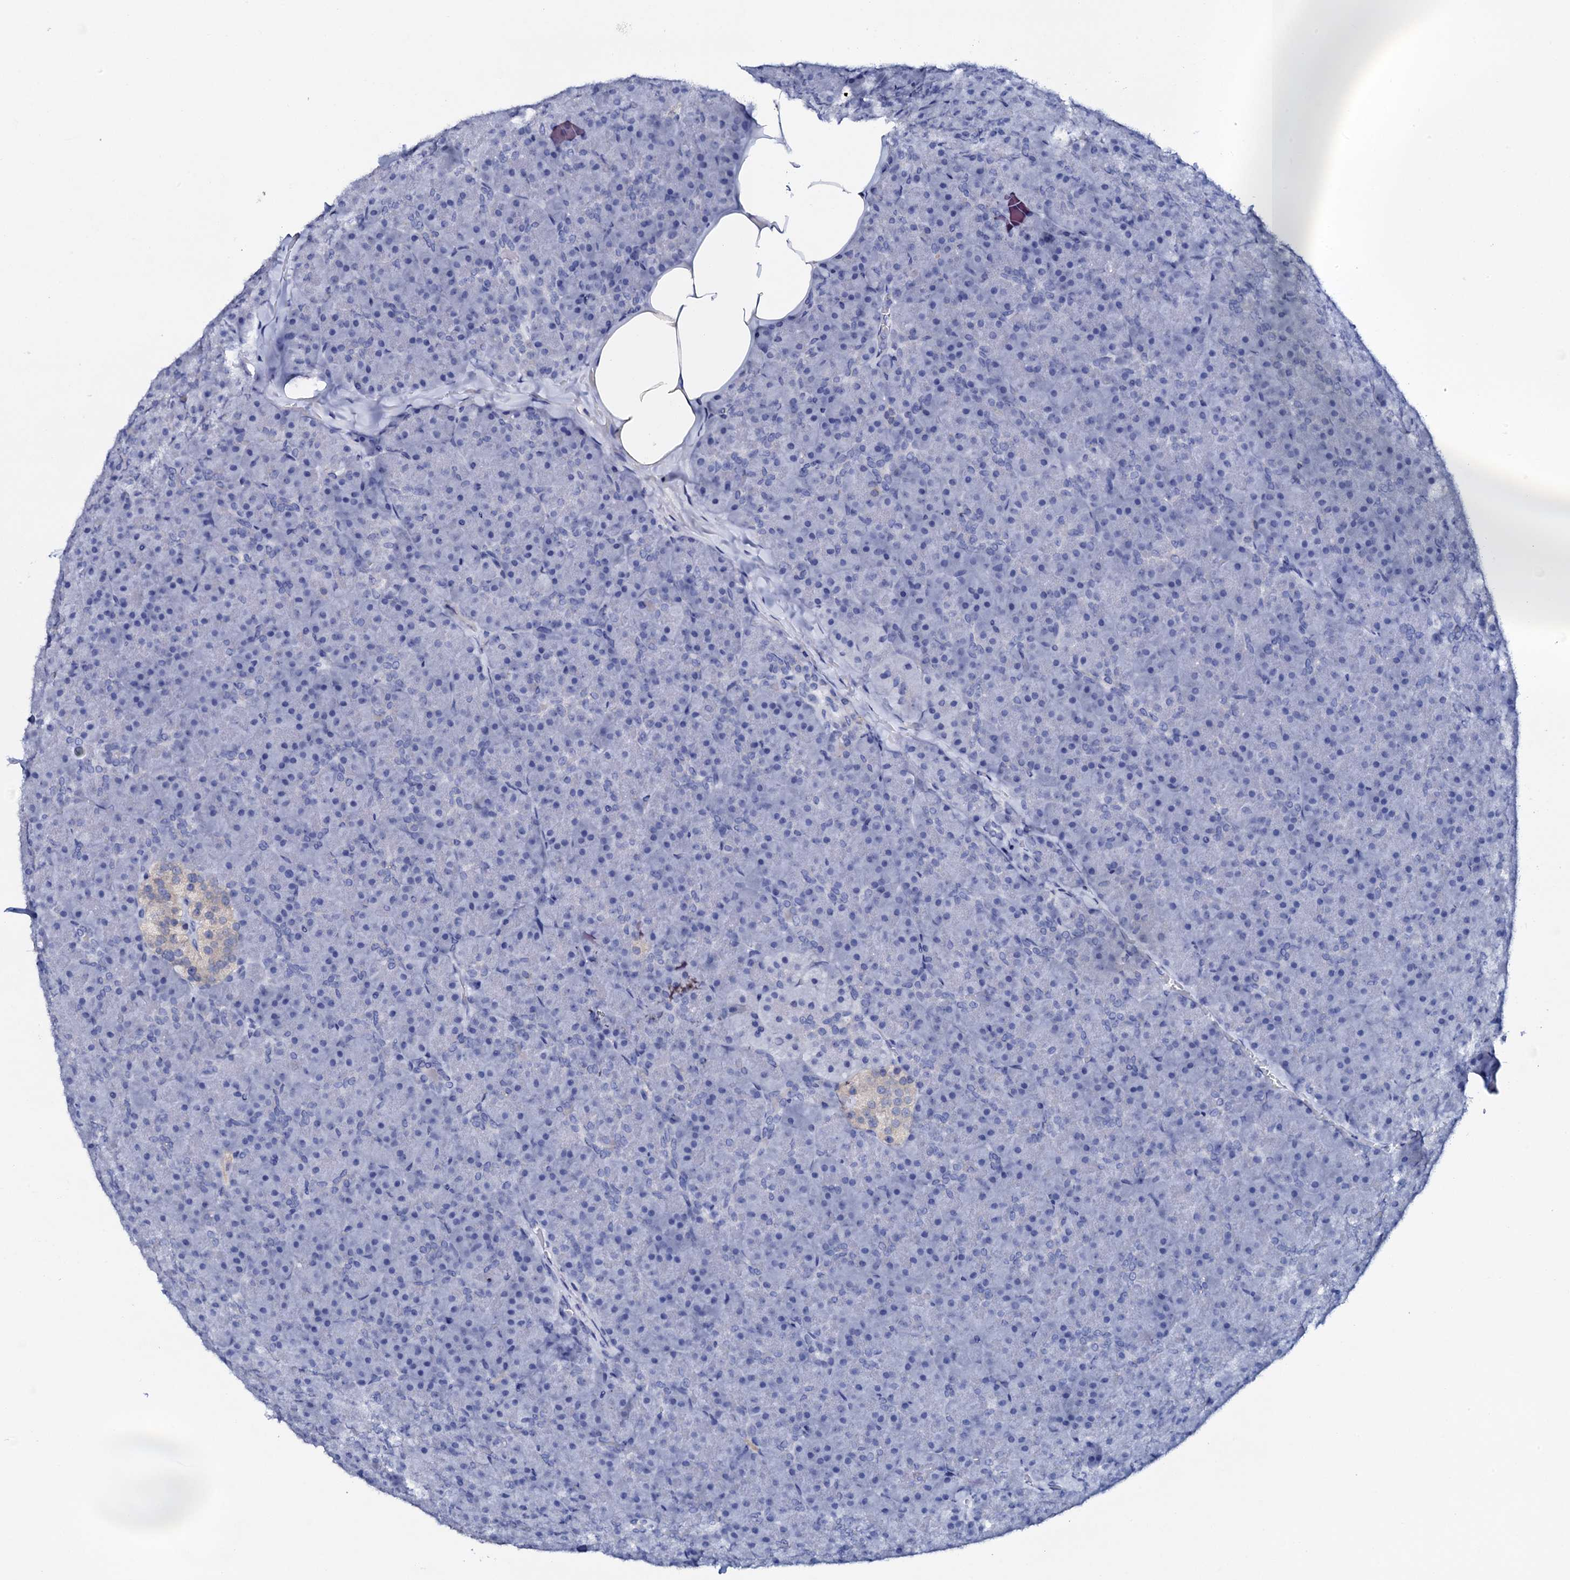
{"staining": {"intensity": "negative", "quantity": "none", "location": "none"}, "tissue": "pancreas", "cell_type": "Exocrine glandular cells", "image_type": "normal", "snomed": [{"axis": "morphology", "description": "Normal tissue, NOS"}, {"axis": "topography", "description": "Pancreas"}], "caption": "Immunohistochemistry image of unremarkable pancreas: pancreas stained with DAB reveals no significant protein expression in exocrine glandular cells. The staining is performed using DAB brown chromogen with nuclei counter-stained in using hematoxylin.", "gene": "FBXL16", "patient": {"sex": "male", "age": 36}}